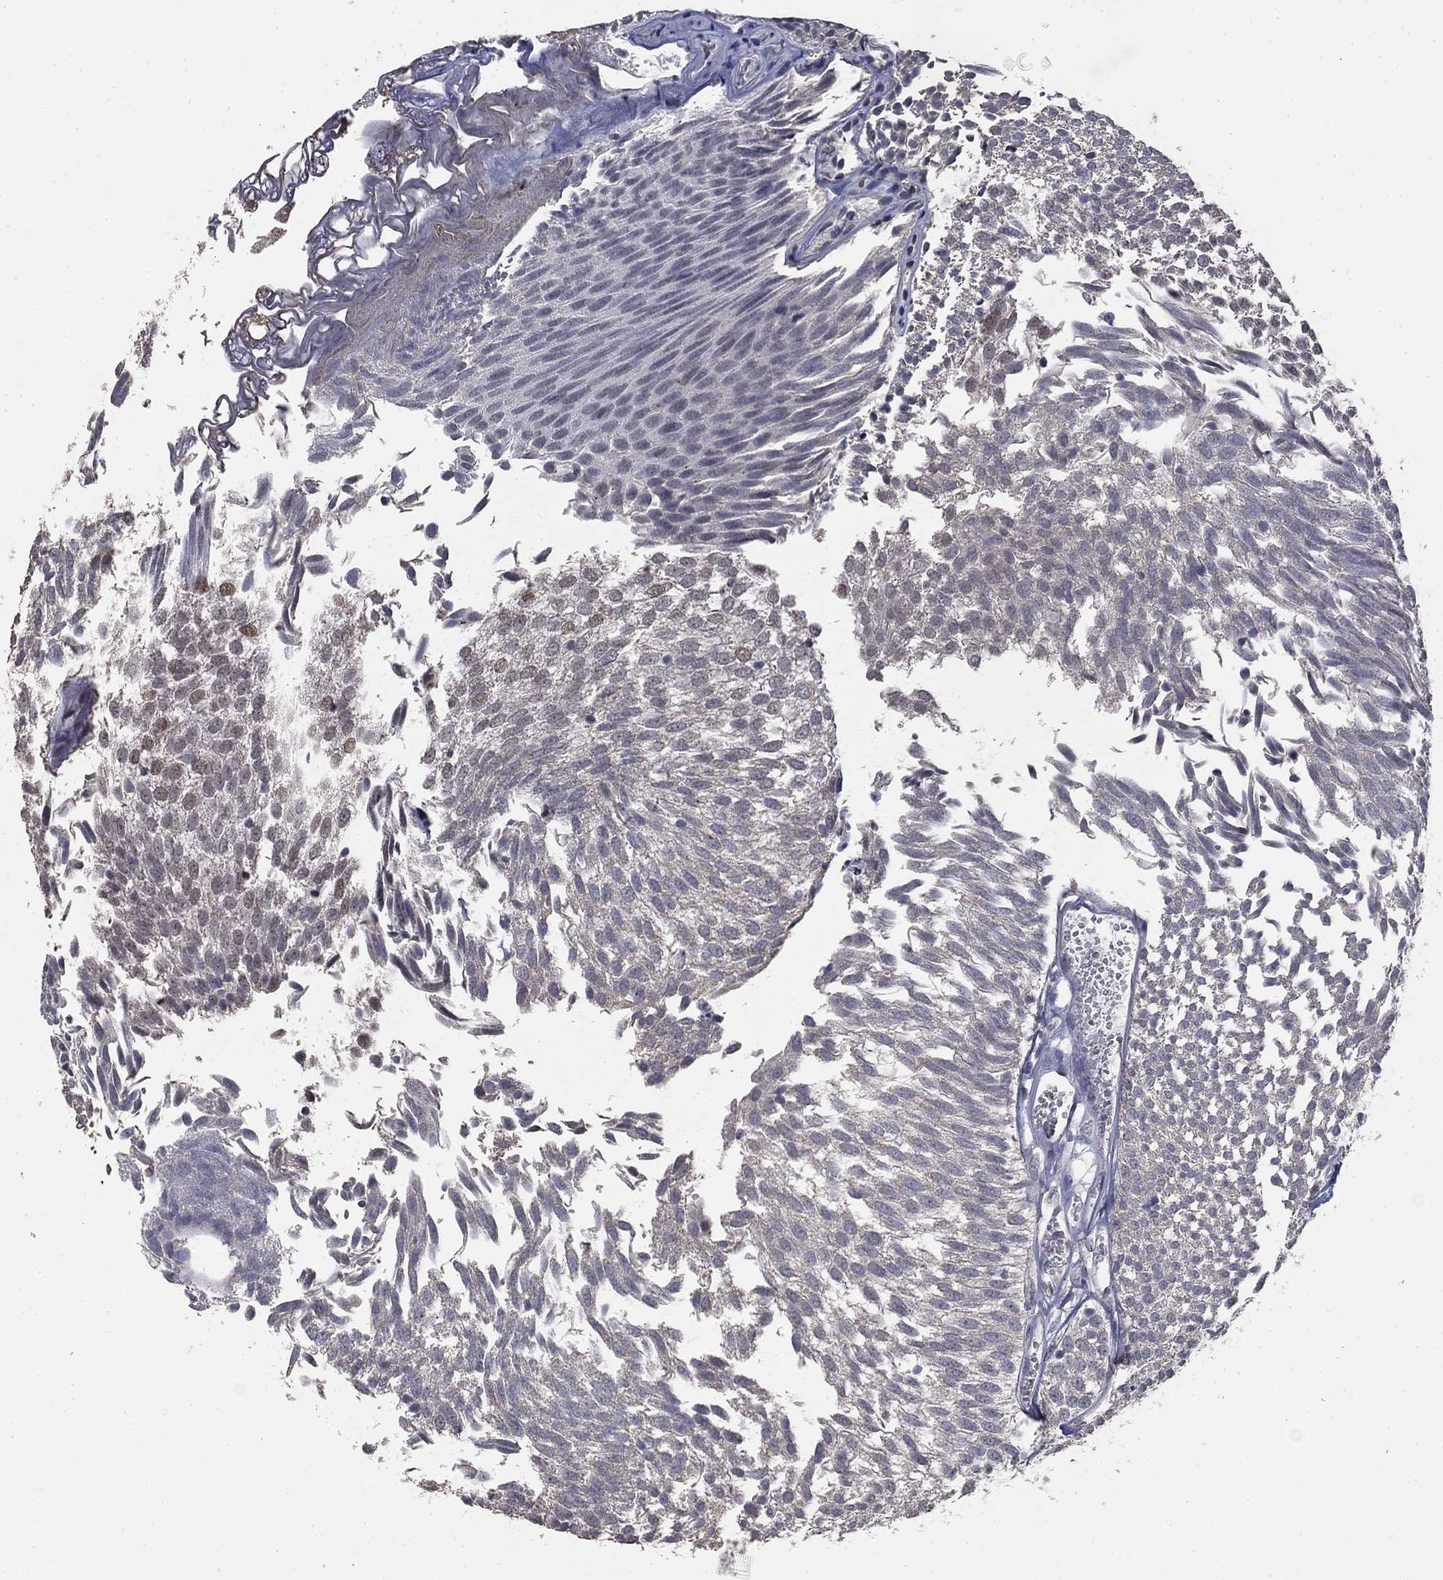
{"staining": {"intensity": "weak", "quantity": "<25%", "location": "nuclear"}, "tissue": "urothelial cancer", "cell_type": "Tumor cells", "image_type": "cancer", "snomed": [{"axis": "morphology", "description": "Urothelial carcinoma, Low grade"}, {"axis": "topography", "description": "Urinary bladder"}], "caption": "This is an immunohistochemistry image of human urothelial carcinoma (low-grade). There is no positivity in tumor cells.", "gene": "SPATA33", "patient": {"sex": "male", "age": 52}}